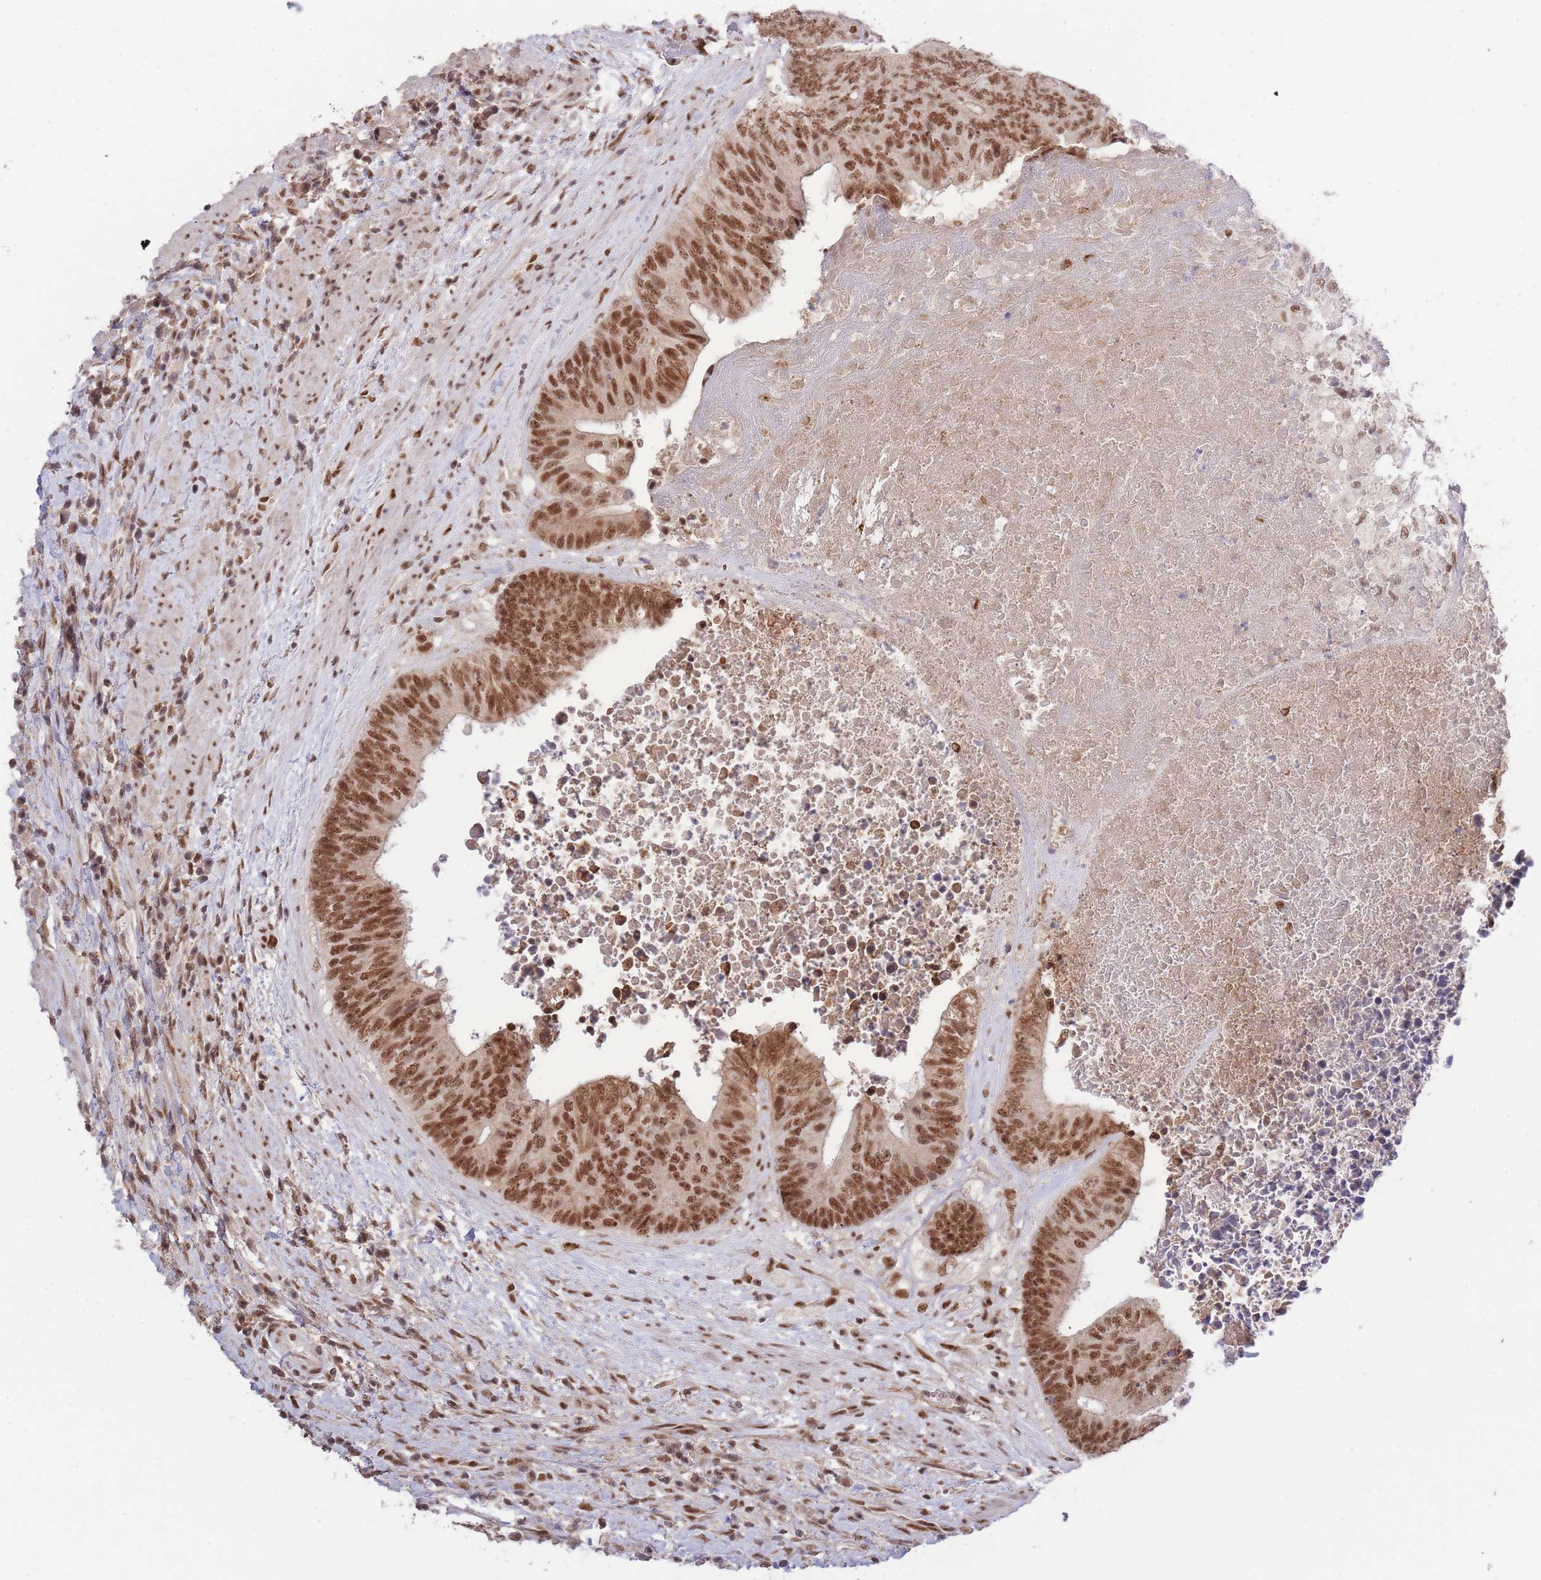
{"staining": {"intensity": "moderate", "quantity": ">75%", "location": "nuclear"}, "tissue": "colorectal cancer", "cell_type": "Tumor cells", "image_type": "cancer", "snomed": [{"axis": "morphology", "description": "Adenocarcinoma, NOS"}, {"axis": "topography", "description": "Rectum"}], "caption": "Protein staining shows moderate nuclear staining in about >75% of tumor cells in colorectal adenocarcinoma. (DAB (3,3'-diaminobenzidine) IHC with brightfield microscopy, high magnification).", "gene": "CARD8", "patient": {"sex": "male", "age": 72}}